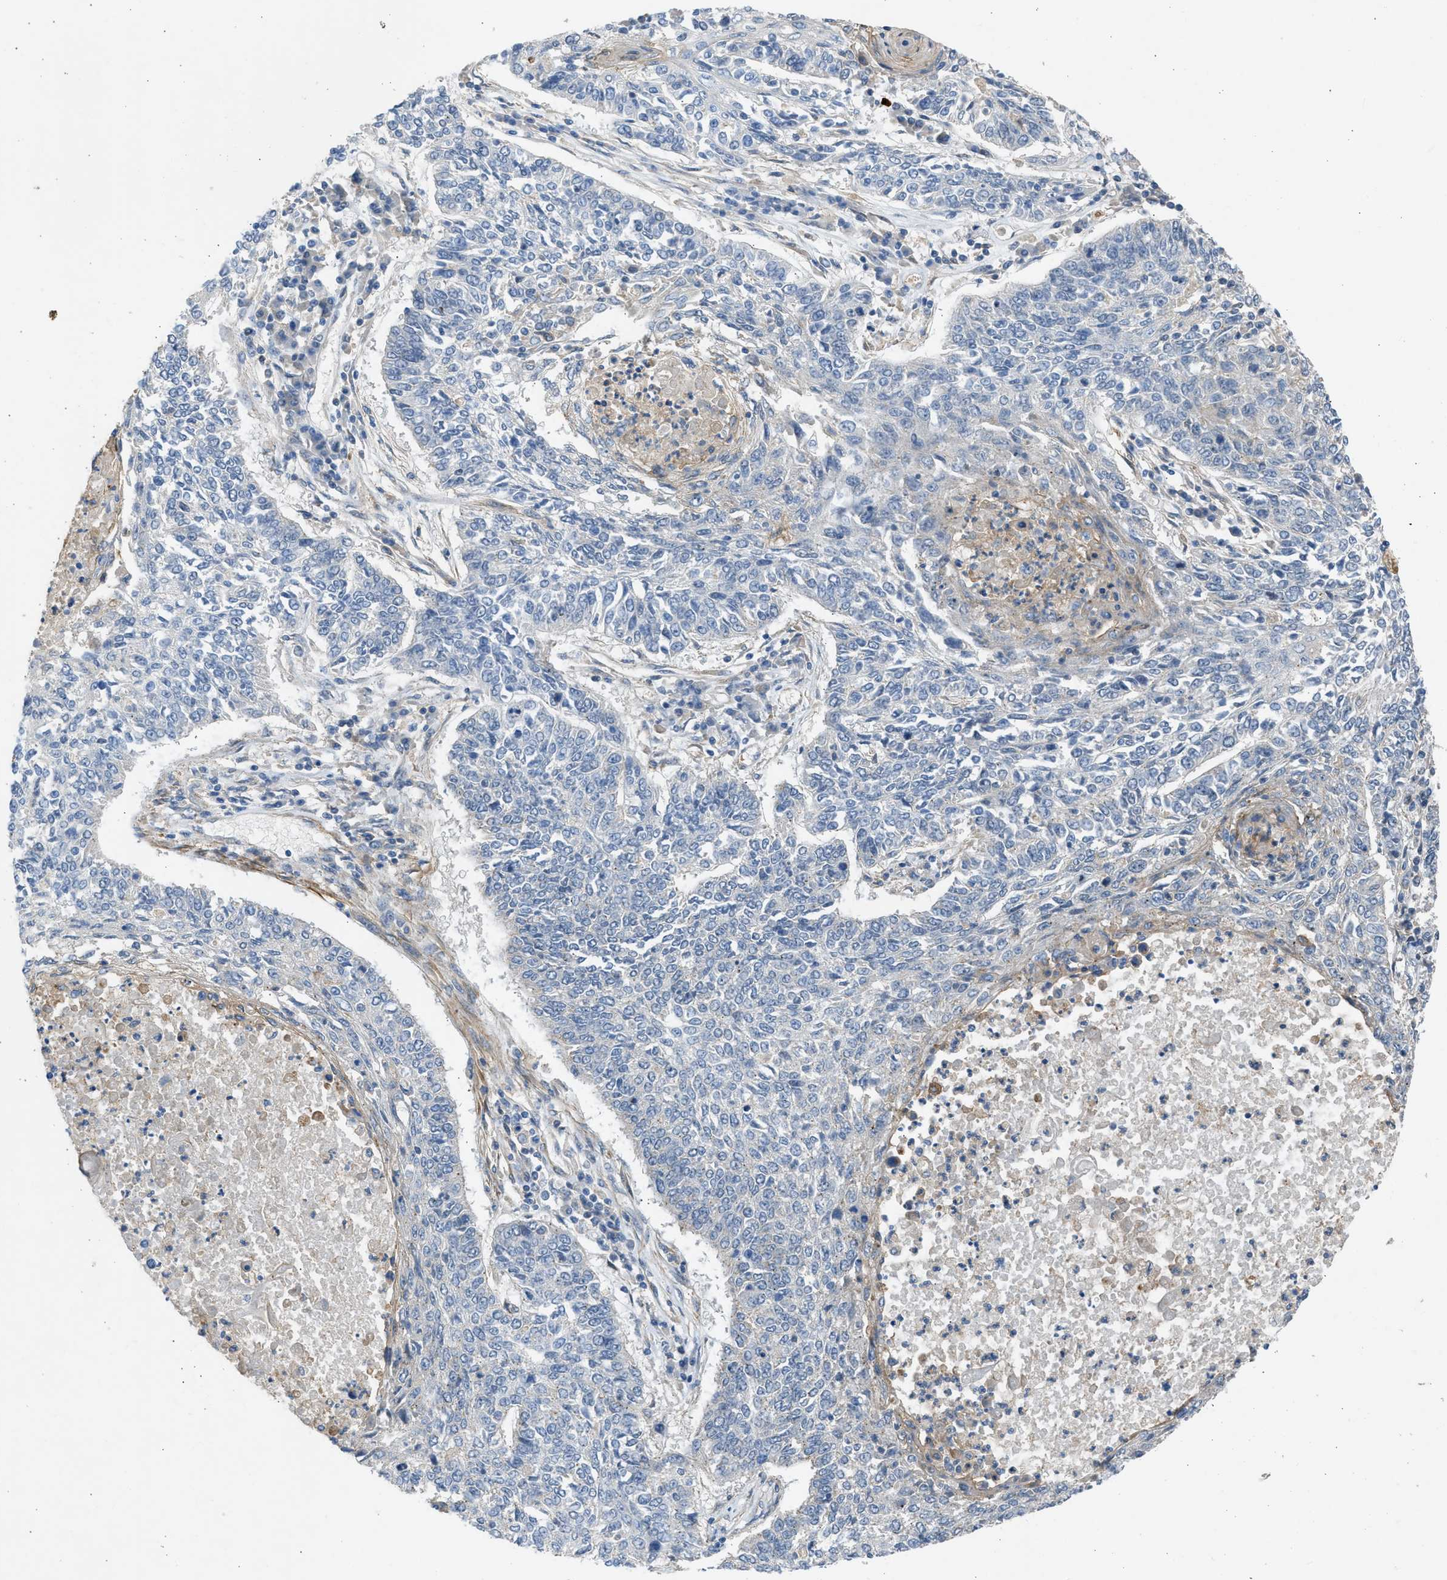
{"staining": {"intensity": "negative", "quantity": "none", "location": "none"}, "tissue": "lung cancer", "cell_type": "Tumor cells", "image_type": "cancer", "snomed": [{"axis": "morphology", "description": "Normal tissue, NOS"}, {"axis": "morphology", "description": "Squamous cell carcinoma, NOS"}, {"axis": "topography", "description": "Cartilage tissue"}, {"axis": "topography", "description": "Bronchus"}, {"axis": "topography", "description": "Lung"}], "caption": "Tumor cells show no significant positivity in lung squamous cell carcinoma. The staining was performed using DAB to visualize the protein expression in brown, while the nuclei were stained in blue with hematoxylin (Magnification: 20x).", "gene": "PCNX3", "patient": {"sex": "female", "age": 49}}